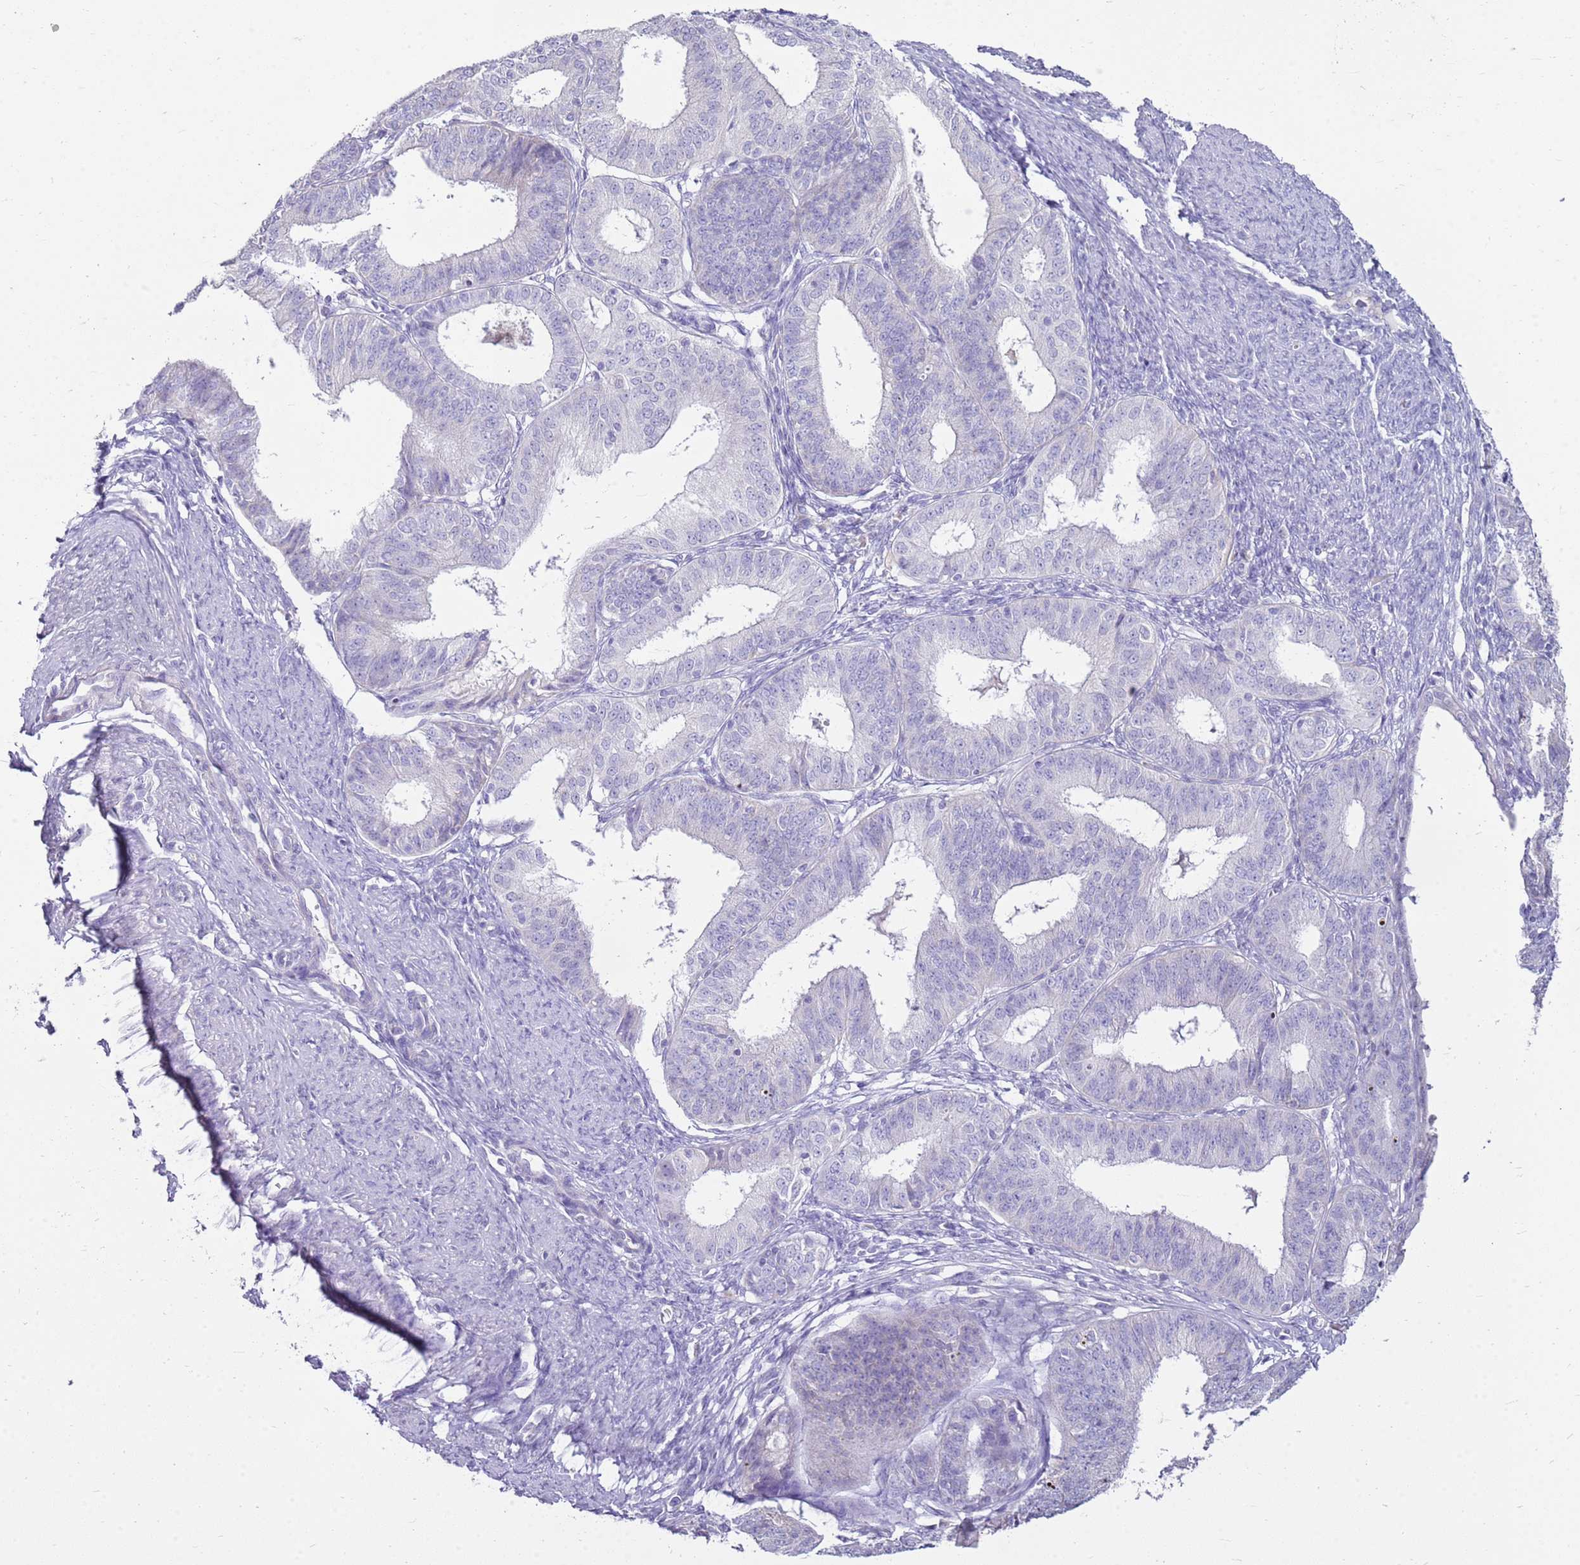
{"staining": {"intensity": "negative", "quantity": "none", "location": "none"}, "tissue": "endometrial cancer", "cell_type": "Tumor cells", "image_type": "cancer", "snomed": [{"axis": "morphology", "description": "Adenocarcinoma, NOS"}, {"axis": "topography", "description": "Endometrium"}], "caption": "Immunohistochemistry photomicrograph of human adenocarcinoma (endometrial) stained for a protein (brown), which shows no positivity in tumor cells.", "gene": "FABP2", "patient": {"sex": "female", "age": 51}}